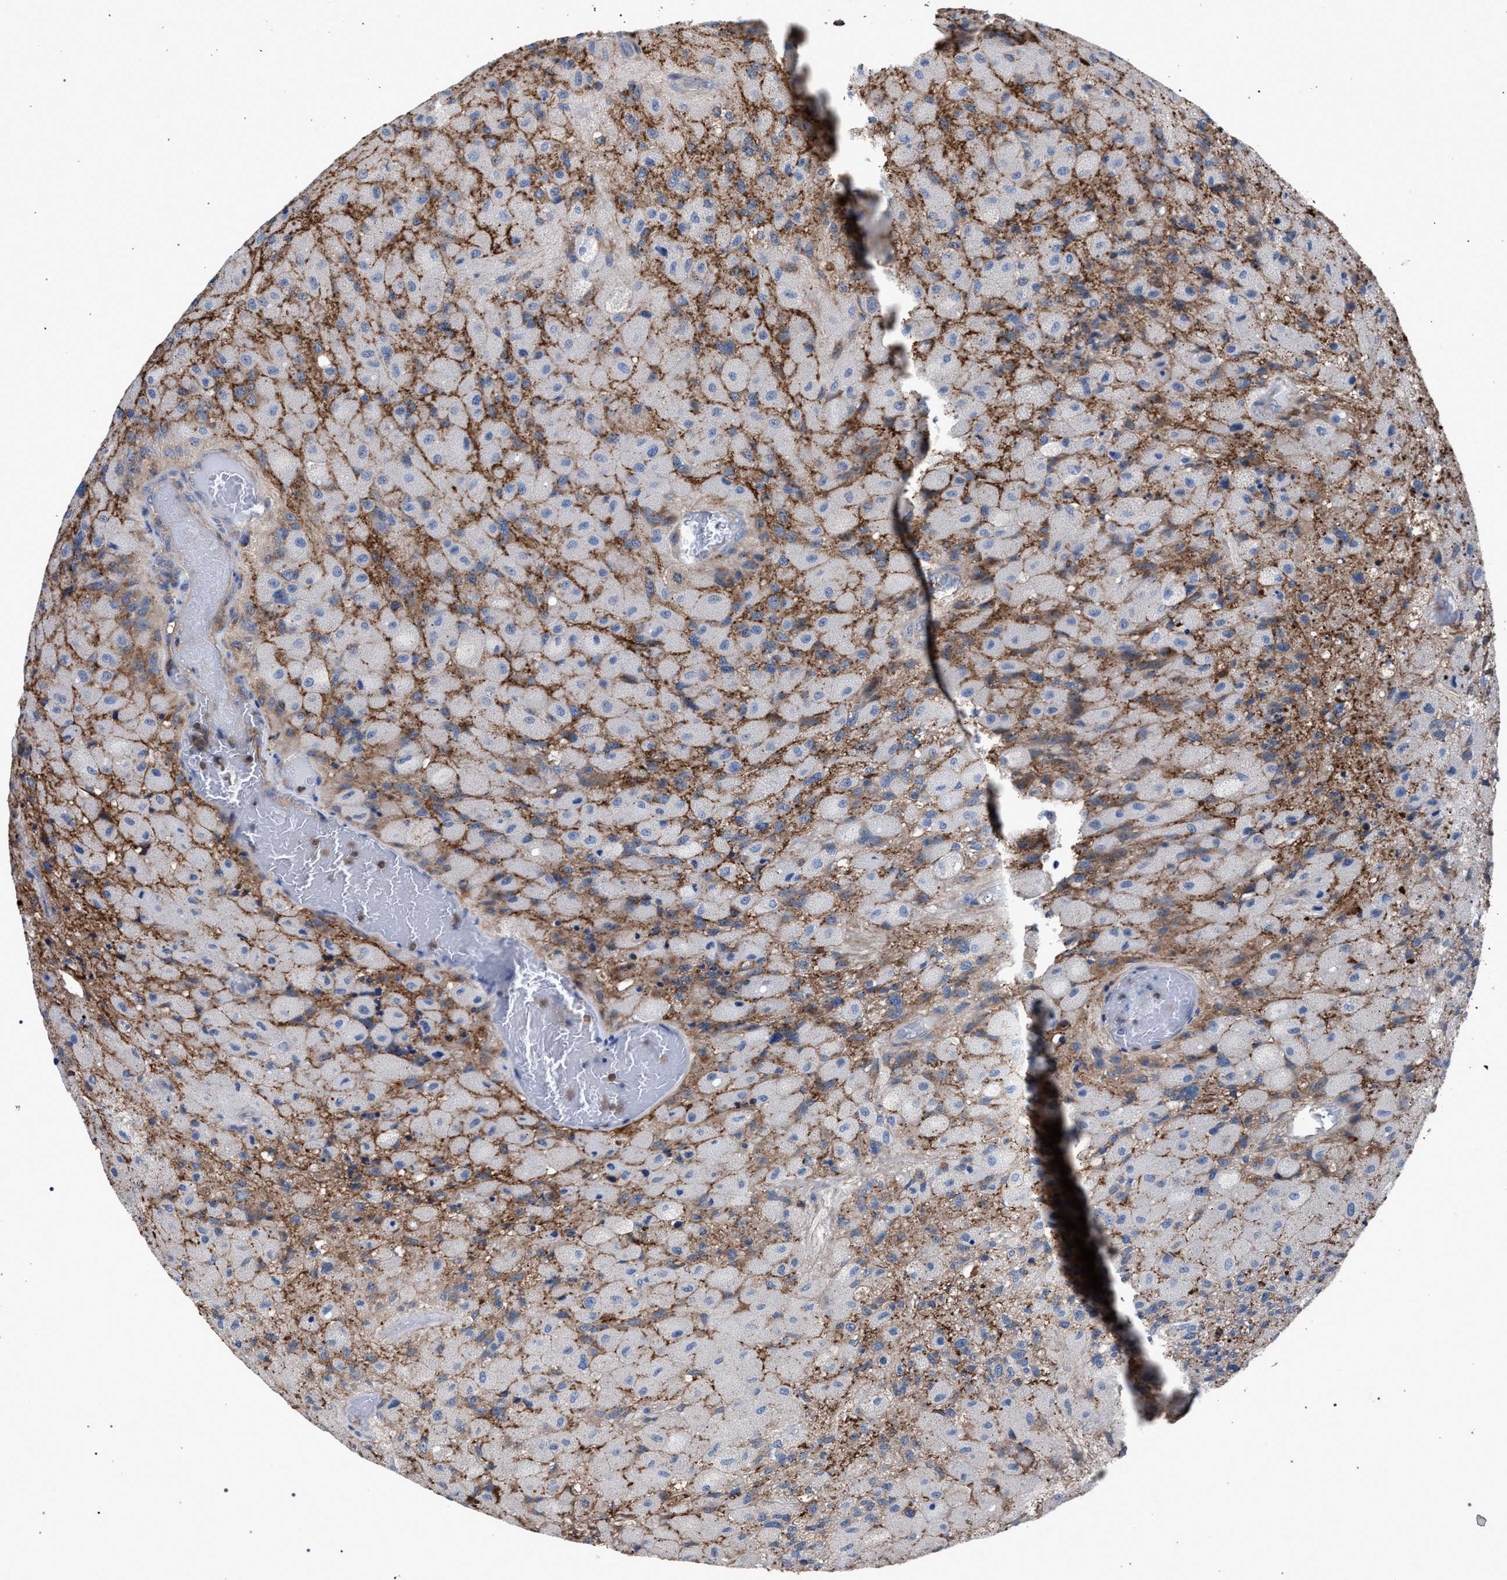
{"staining": {"intensity": "negative", "quantity": "none", "location": "none"}, "tissue": "glioma", "cell_type": "Tumor cells", "image_type": "cancer", "snomed": [{"axis": "morphology", "description": "Normal tissue, NOS"}, {"axis": "morphology", "description": "Glioma, malignant, High grade"}, {"axis": "topography", "description": "Cerebral cortex"}], "caption": "Tumor cells show no significant positivity in glioma.", "gene": "ATP6V0A1", "patient": {"sex": "male", "age": 77}}